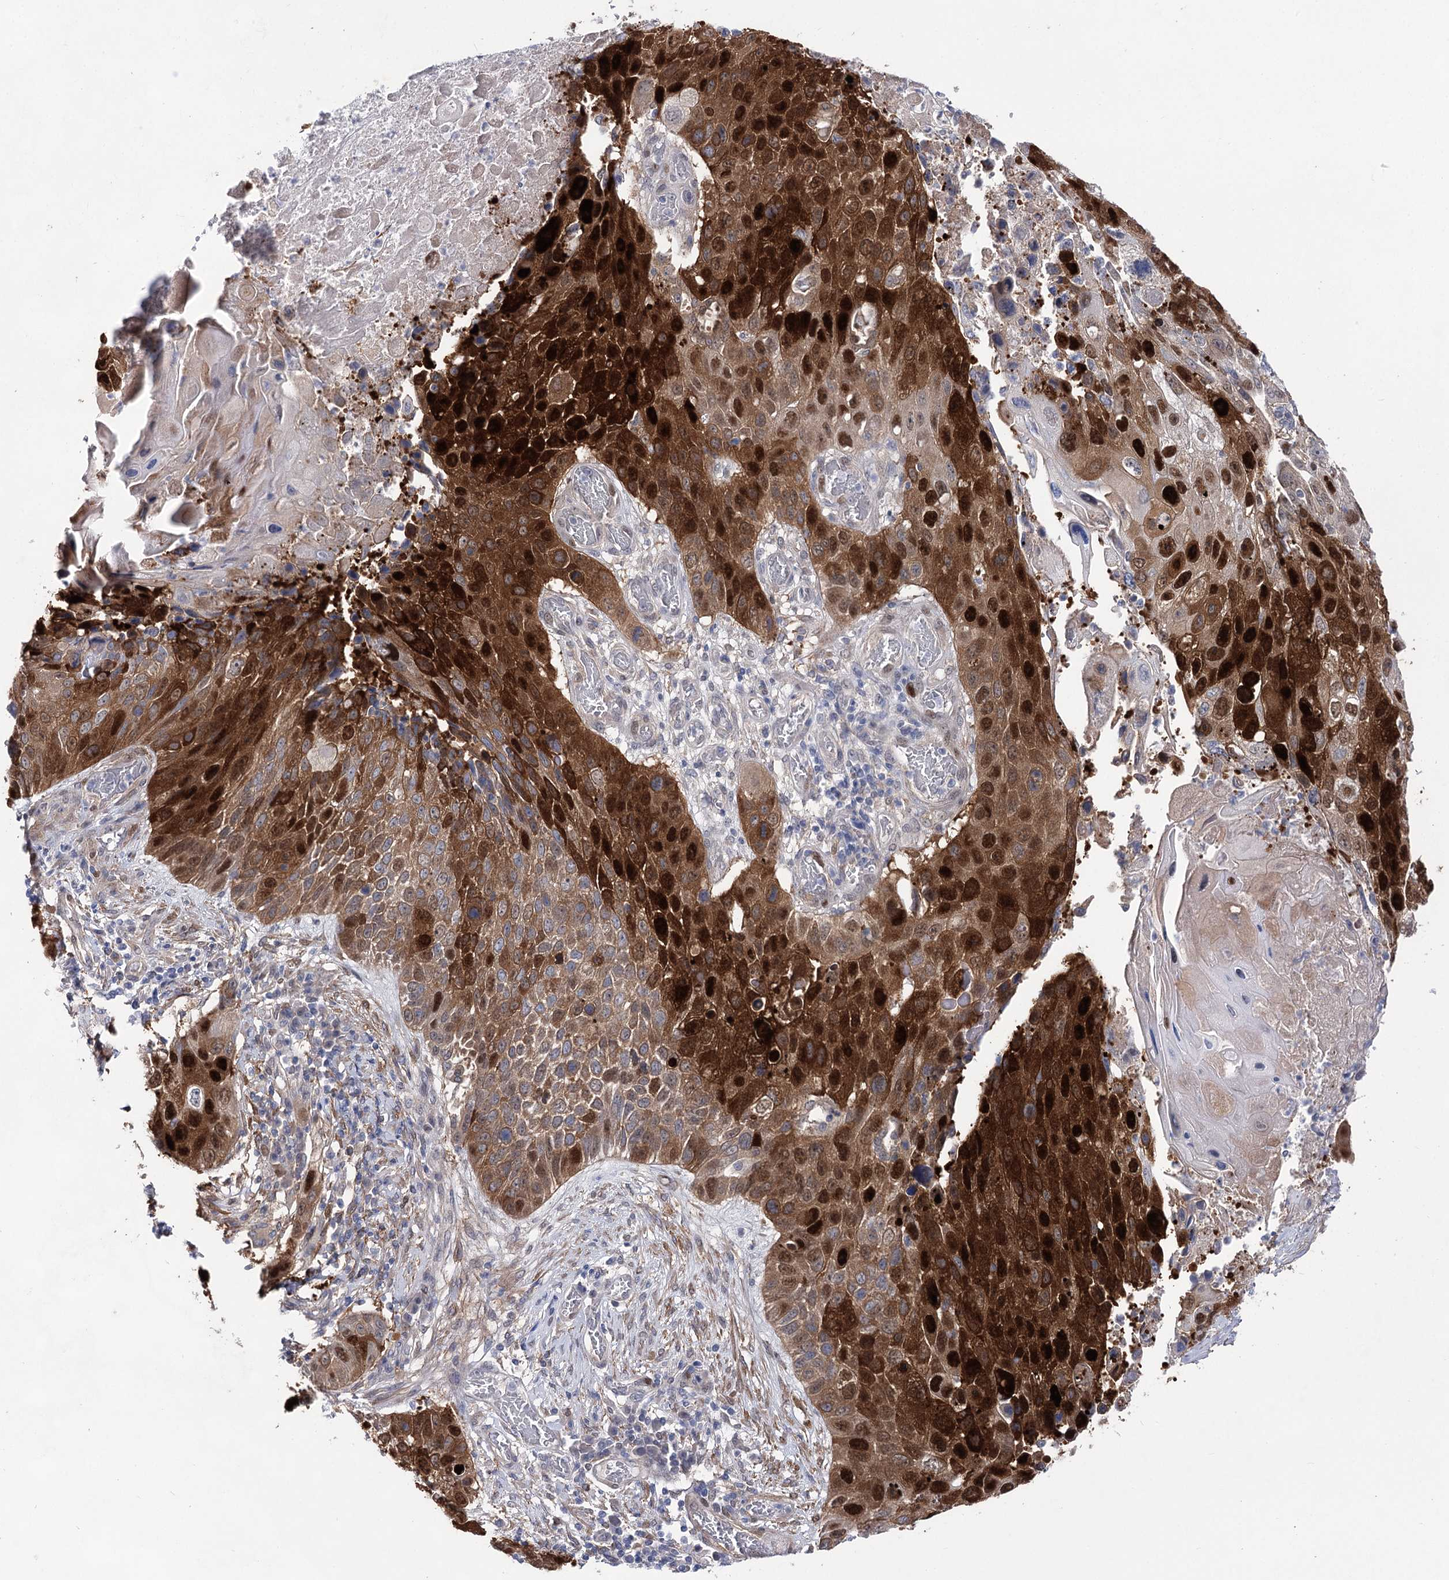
{"staining": {"intensity": "strong", "quantity": ">75%", "location": "cytoplasmic/membranous,nuclear"}, "tissue": "lung cancer", "cell_type": "Tumor cells", "image_type": "cancer", "snomed": [{"axis": "morphology", "description": "Squamous cell carcinoma, NOS"}, {"axis": "topography", "description": "Lung"}], "caption": "A high amount of strong cytoplasmic/membranous and nuclear positivity is present in about >75% of tumor cells in squamous cell carcinoma (lung) tissue.", "gene": "UGDH", "patient": {"sex": "male", "age": 61}}